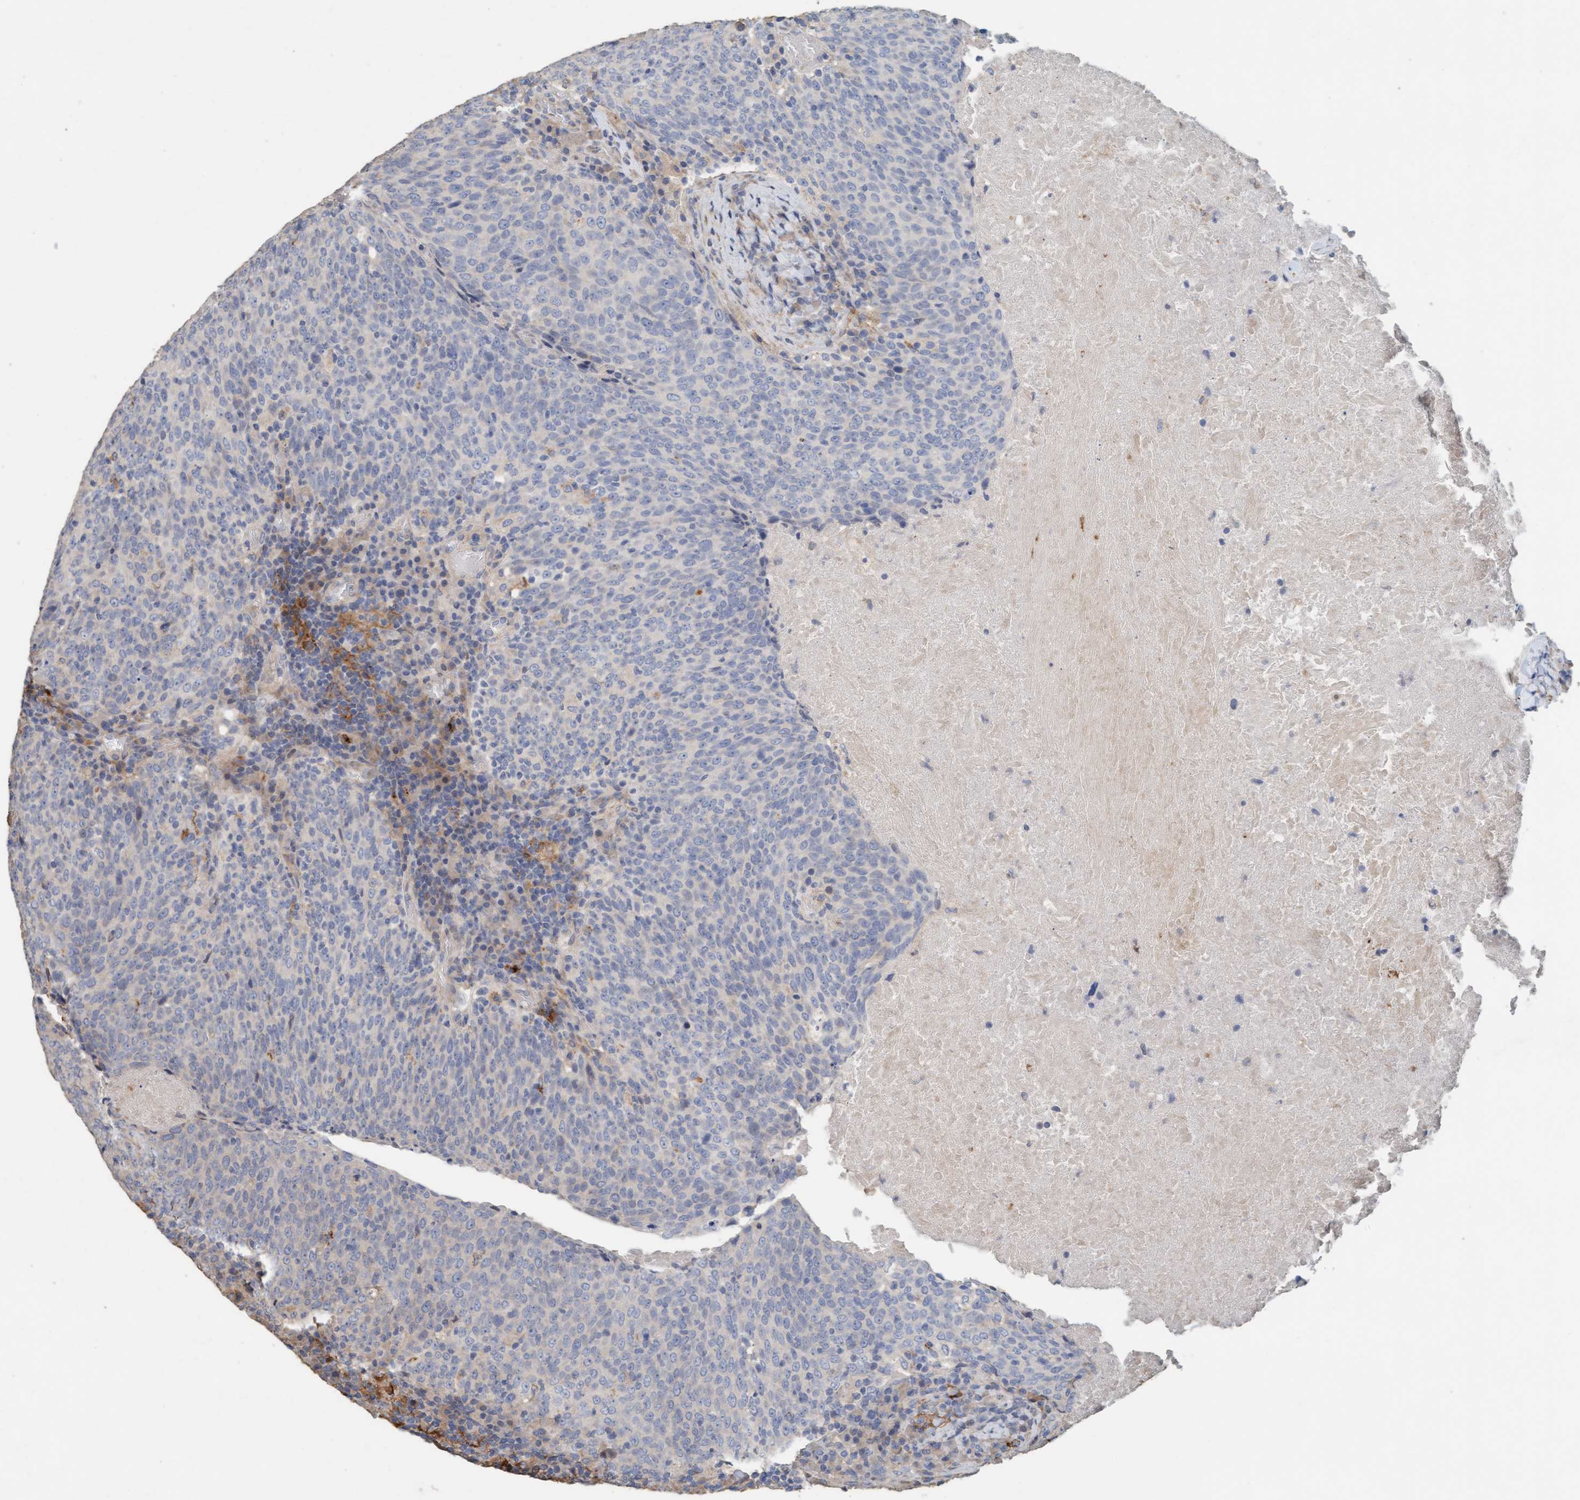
{"staining": {"intensity": "negative", "quantity": "none", "location": "none"}, "tissue": "head and neck cancer", "cell_type": "Tumor cells", "image_type": "cancer", "snomed": [{"axis": "morphology", "description": "Squamous cell carcinoma, NOS"}, {"axis": "morphology", "description": "Squamous cell carcinoma, metastatic, NOS"}, {"axis": "topography", "description": "Lymph node"}, {"axis": "topography", "description": "Head-Neck"}], "caption": "Tumor cells show no significant expression in head and neck cancer. (DAB (3,3'-diaminobenzidine) IHC with hematoxylin counter stain).", "gene": "LONRF1", "patient": {"sex": "male", "age": 62}}